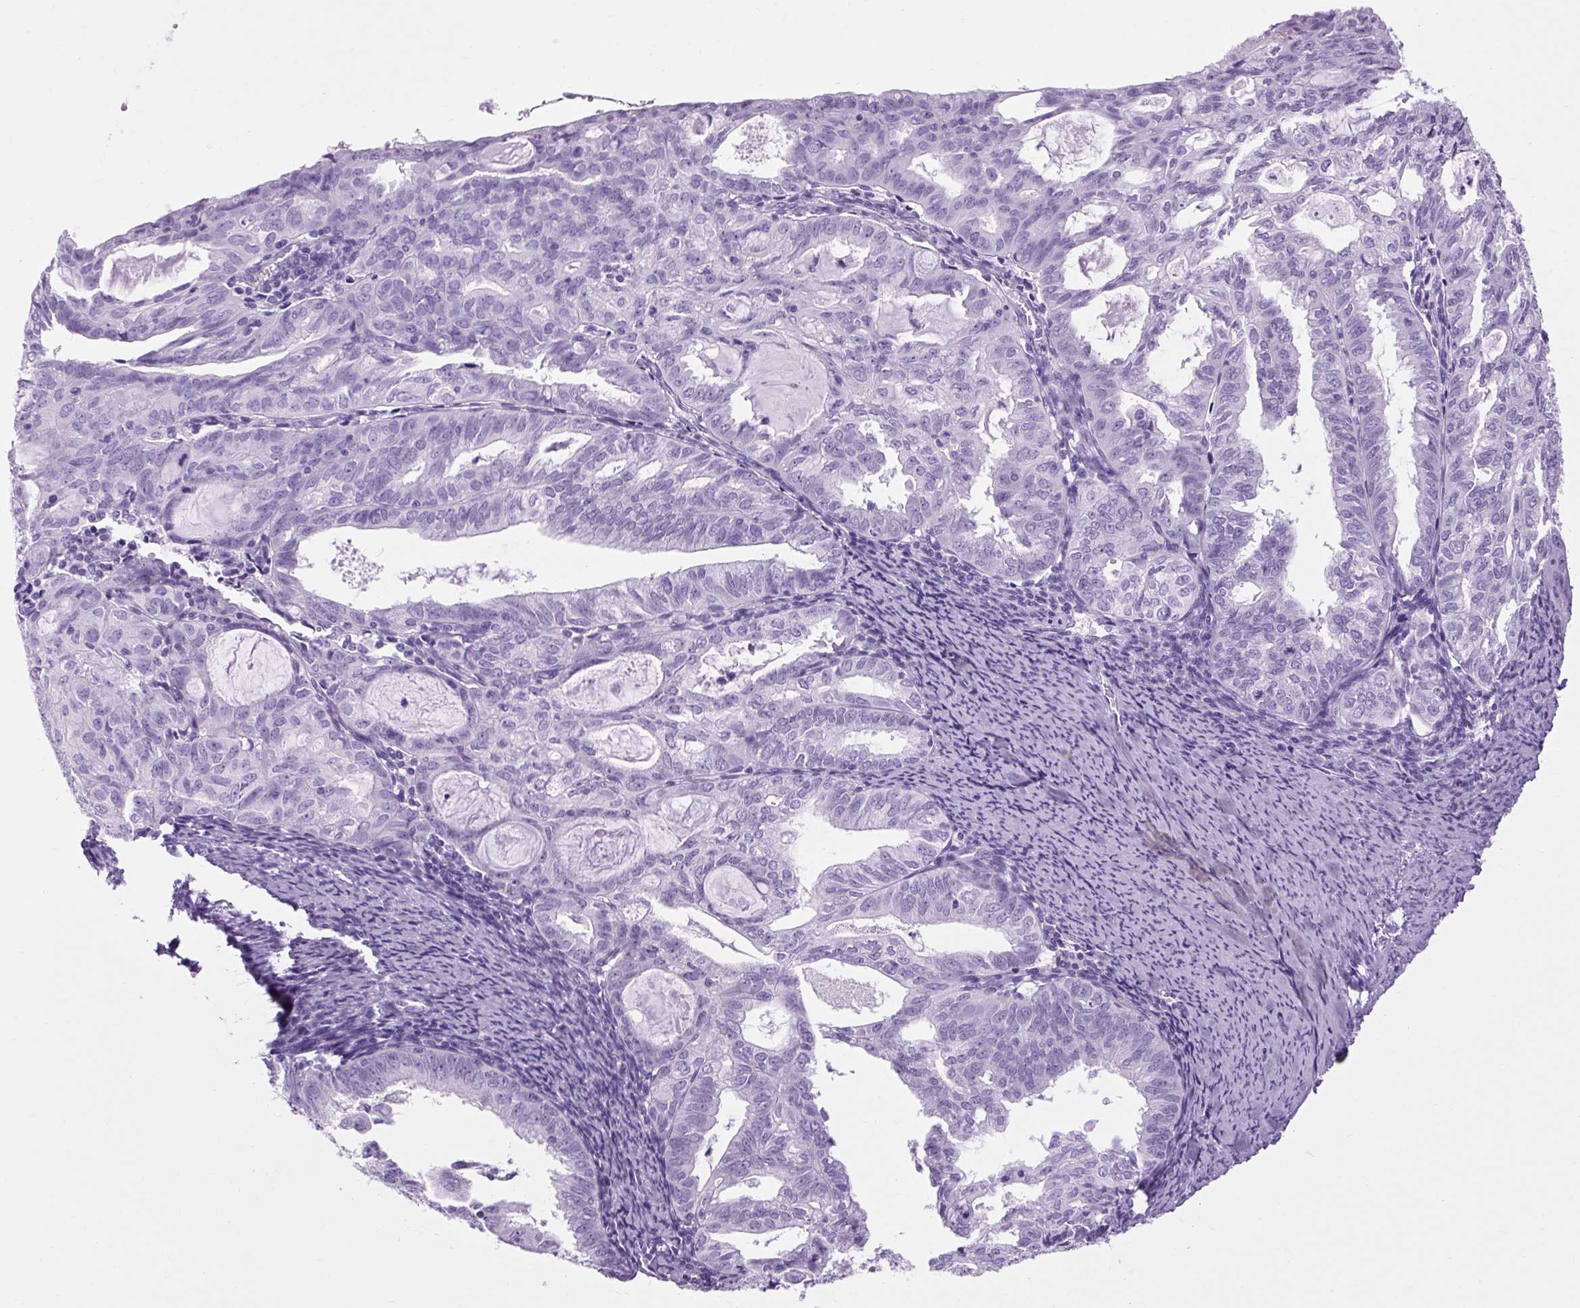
{"staining": {"intensity": "negative", "quantity": "none", "location": "none"}, "tissue": "endometrial cancer", "cell_type": "Tumor cells", "image_type": "cancer", "snomed": [{"axis": "morphology", "description": "Adenocarcinoma, NOS"}, {"axis": "topography", "description": "Endometrium"}], "caption": "Endometrial cancer was stained to show a protein in brown. There is no significant positivity in tumor cells.", "gene": "OOEP", "patient": {"sex": "female", "age": 70}}